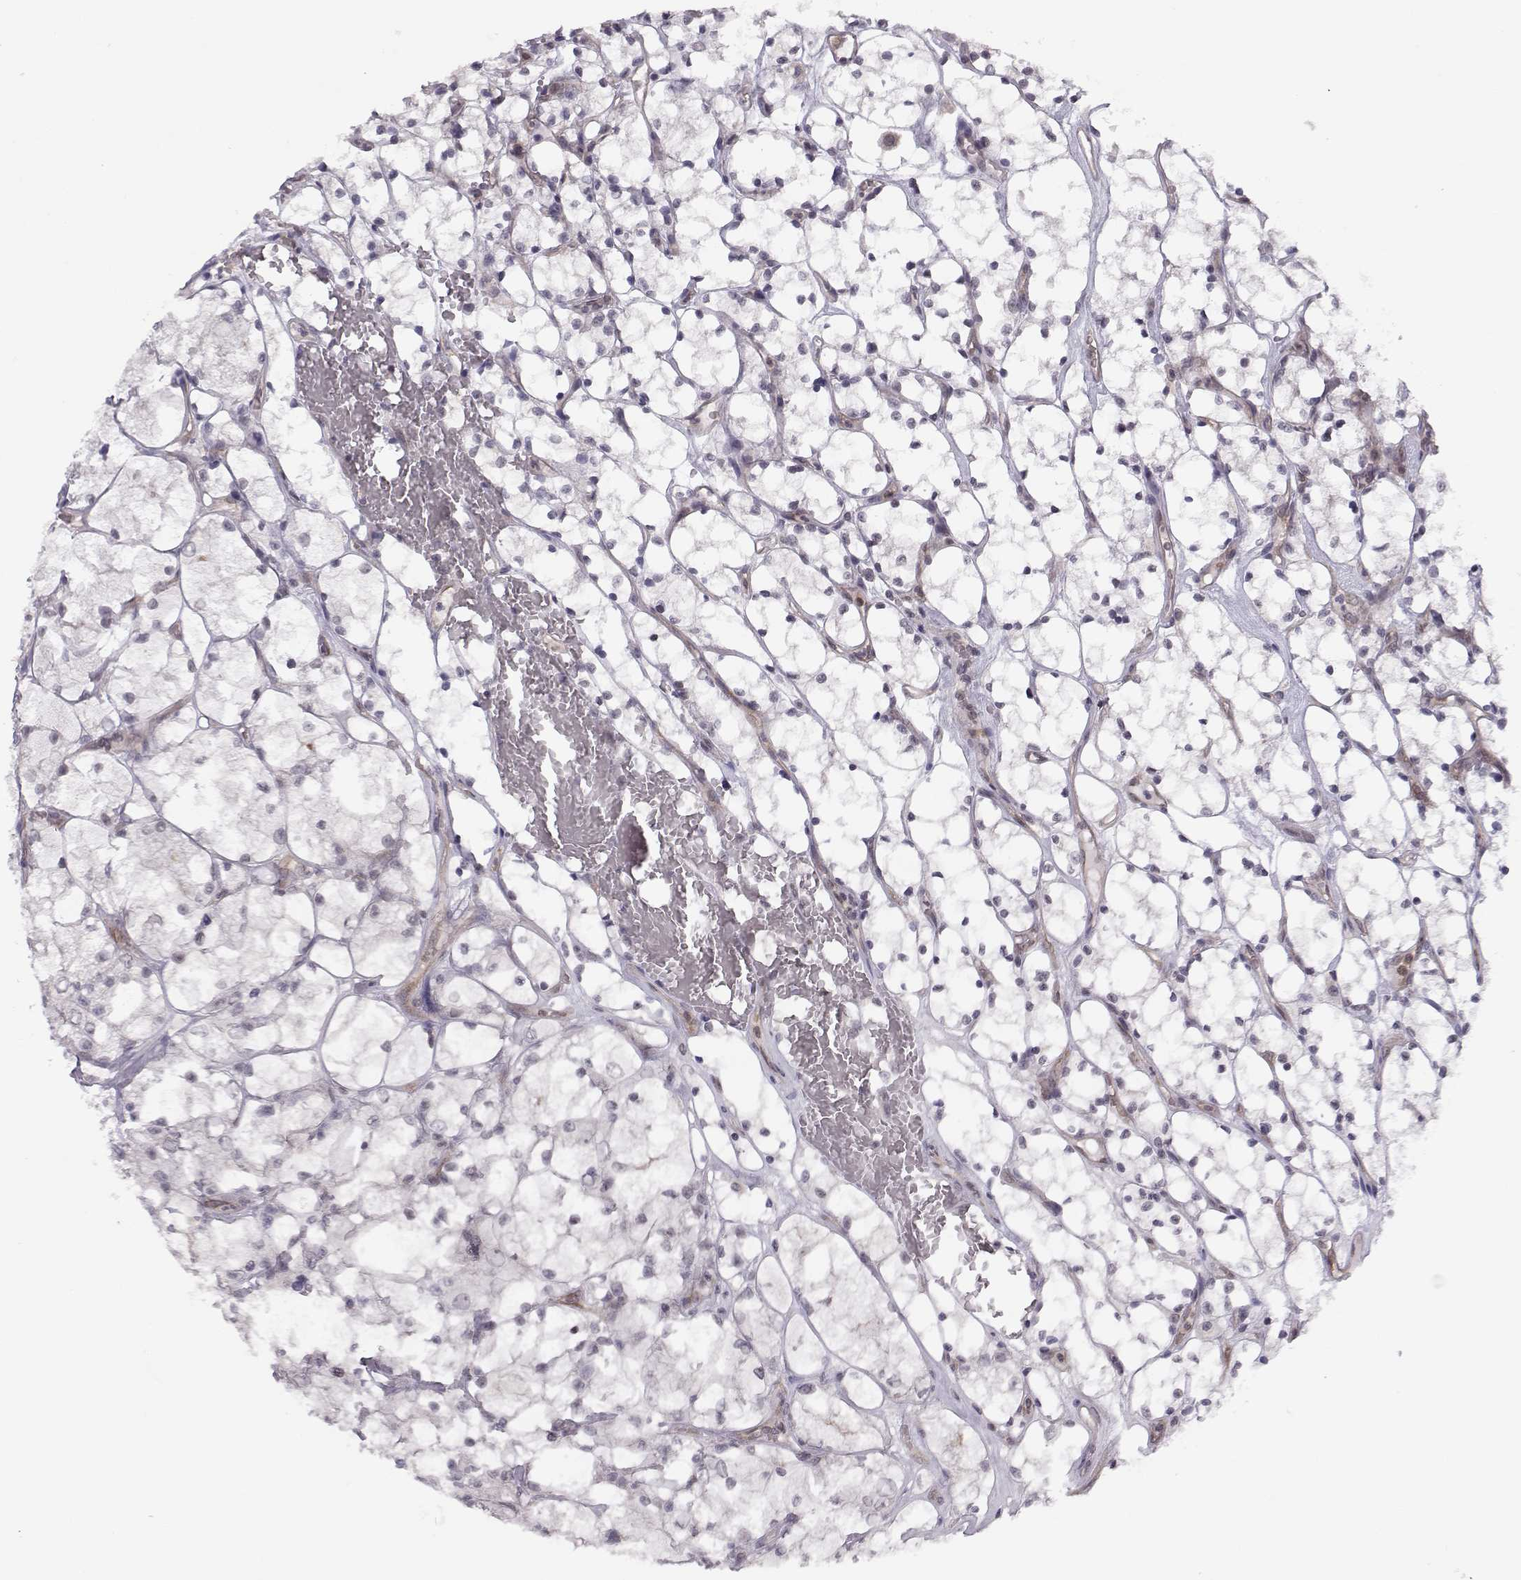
{"staining": {"intensity": "negative", "quantity": "none", "location": "none"}, "tissue": "renal cancer", "cell_type": "Tumor cells", "image_type": "cancer", "snomed": [{"axis": "morphology", "description": "Adenocarcinoma, NOS"}, {"axis": "topography", "description": "Kidney"}], "caption": "A photomicrograph of renal cancer (adenocarcinoma) stained for a protein shows no brown staining in tumor cells.", "gene": "KIF13B", "patient": {"sex": "female", "age": 69}}